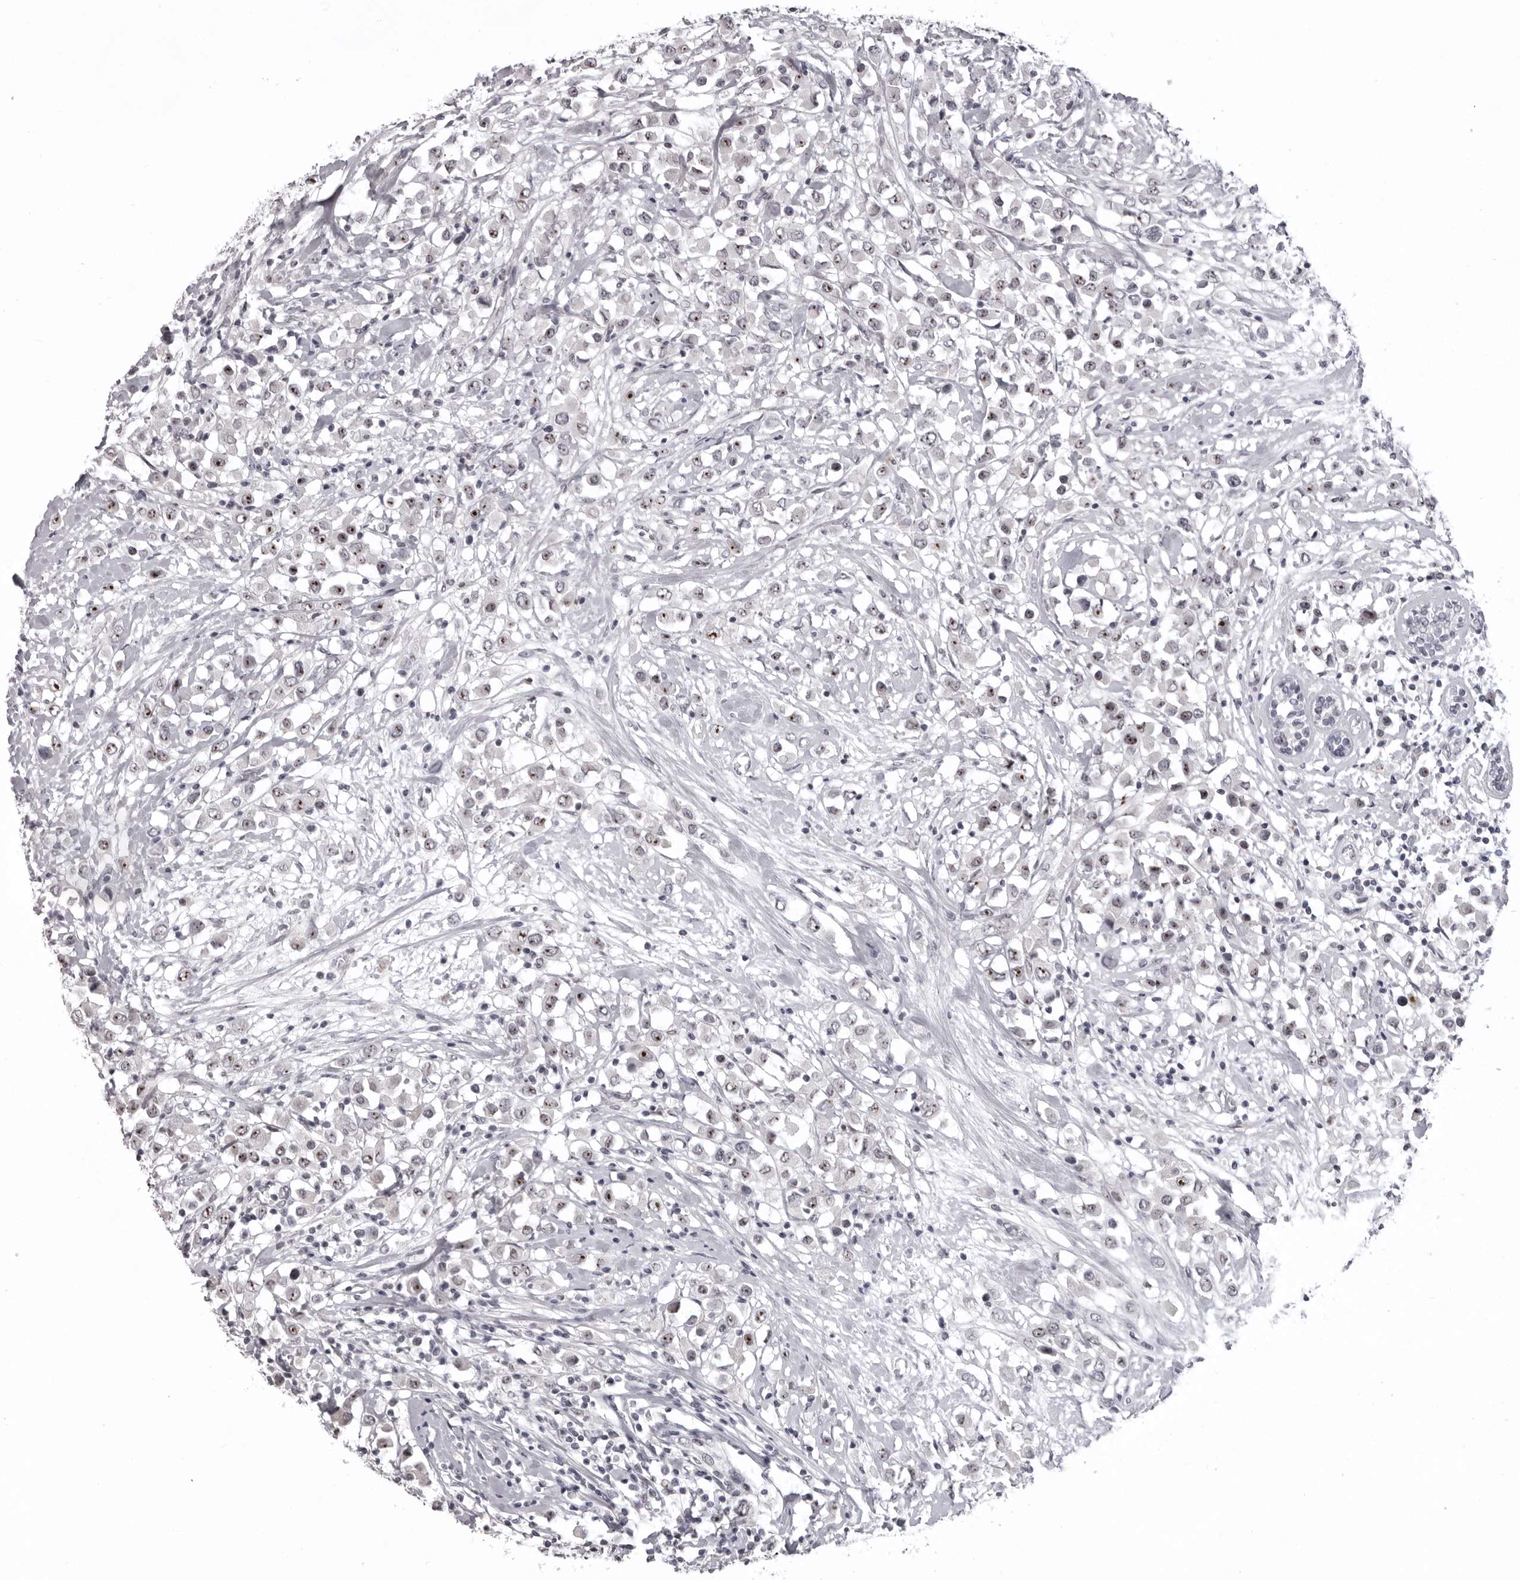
{"staining": {"intensity": "moderate", "quantity": ">75%", "location": "nuclear"}, "tissue": "breast cancer", "cell_type": "Tumor cells", "image_type": "cancer", "snomed": [{"axis": "morphology", "description": "Duct carcinoma"}, {"axis": "topography", "description": "Breast"}], "caption": "Breast cancer stained for a protein exhibits moderate nuclear positivity in tumor cells.", "gene": "HELZ", "patient": {"sex": "female", "age": 61}}